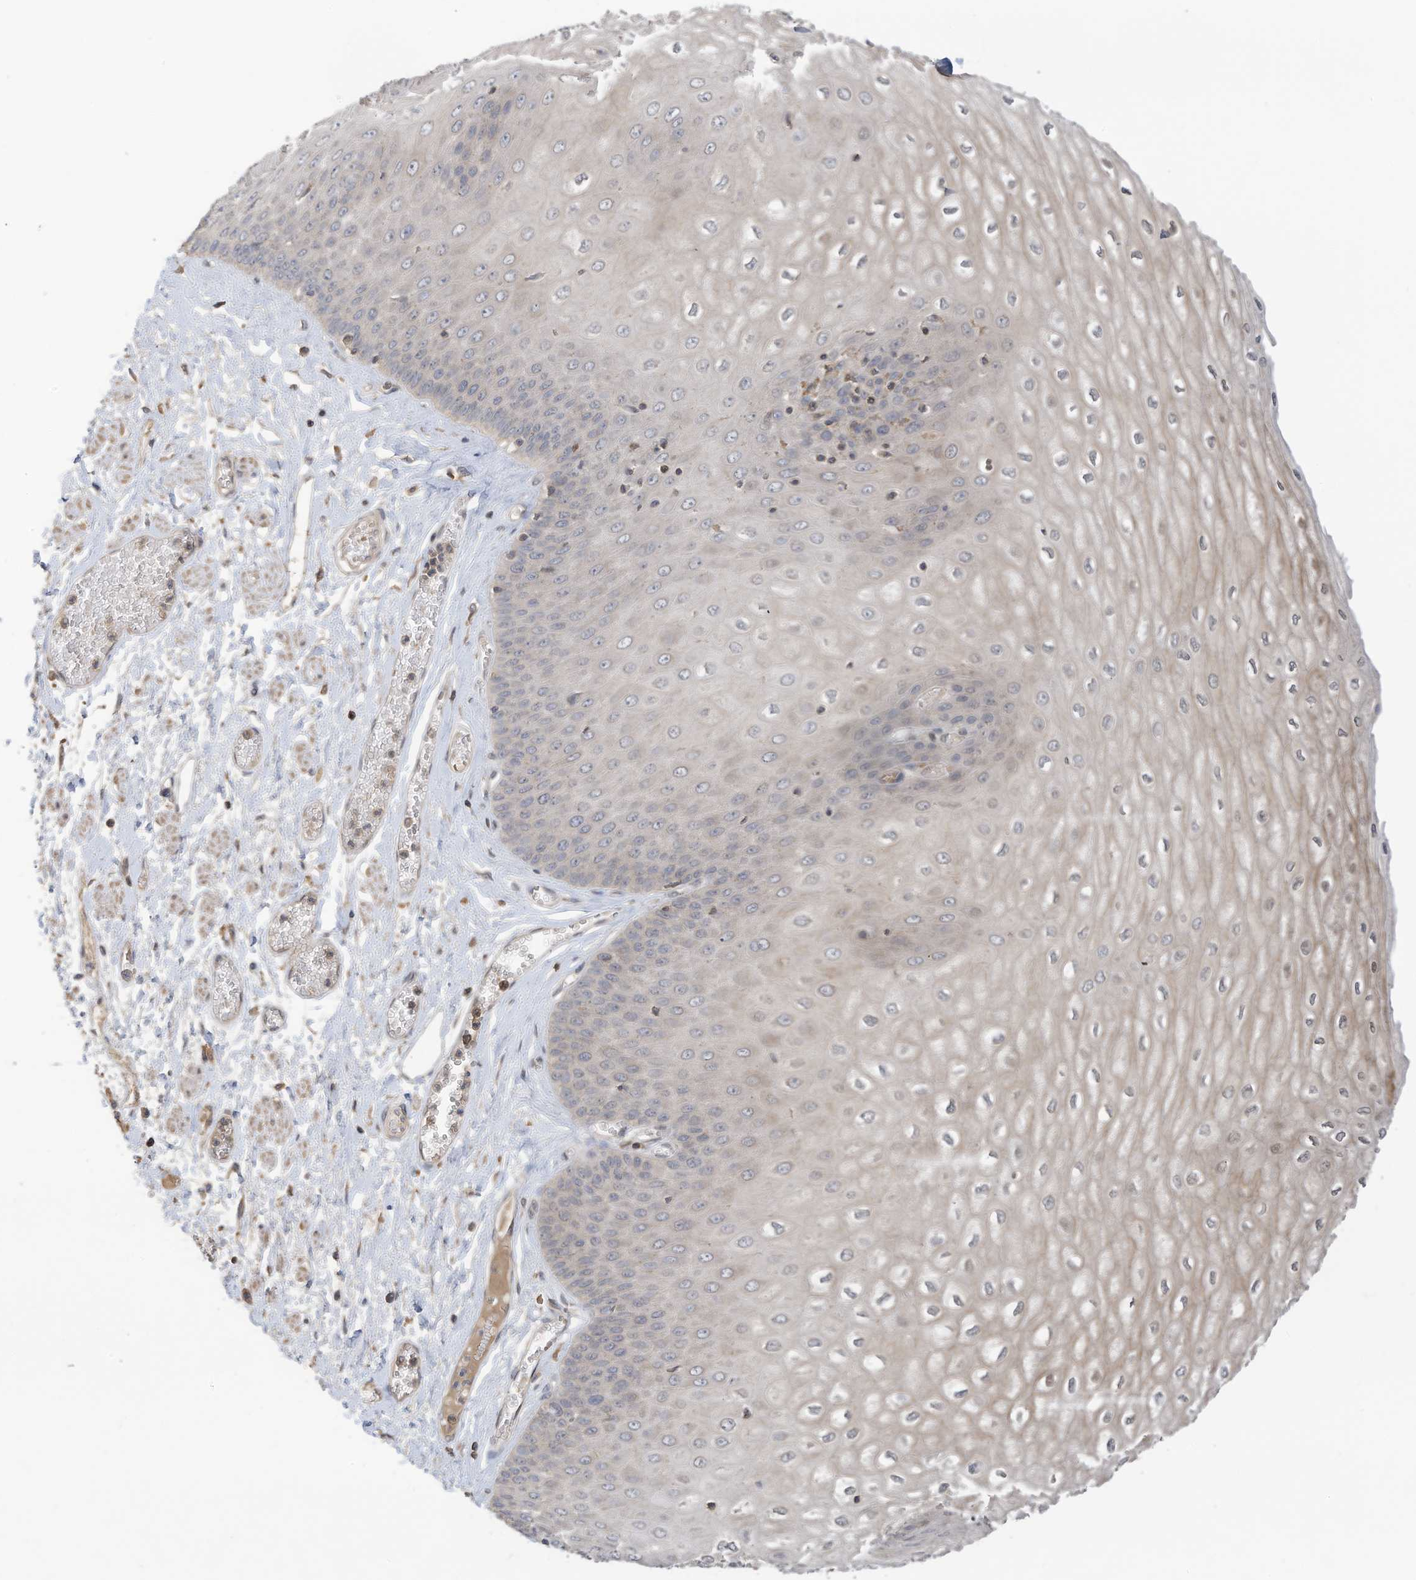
{"staining": {"intensity": "moderate", "quantity": "<25%", "location": "cytoplasmic/membranous,nuclear"}, "tissue": "esophagus", "cell_type": "Squamous epithelial cells", "image_type": "normal", "snomed": [{"axis": "morphology", "description": "Normal tissue, NOS"}, {"axis": "topography", "description": "Esophagus"}], "caption": "Unremarkable esophagus reveals moderate cytoplasmic/membranous,nuclear expression in approximately <25% of squamous epithelial cells.", "gene": "REC8", "patient": {"sex": "male", "age": 60}}